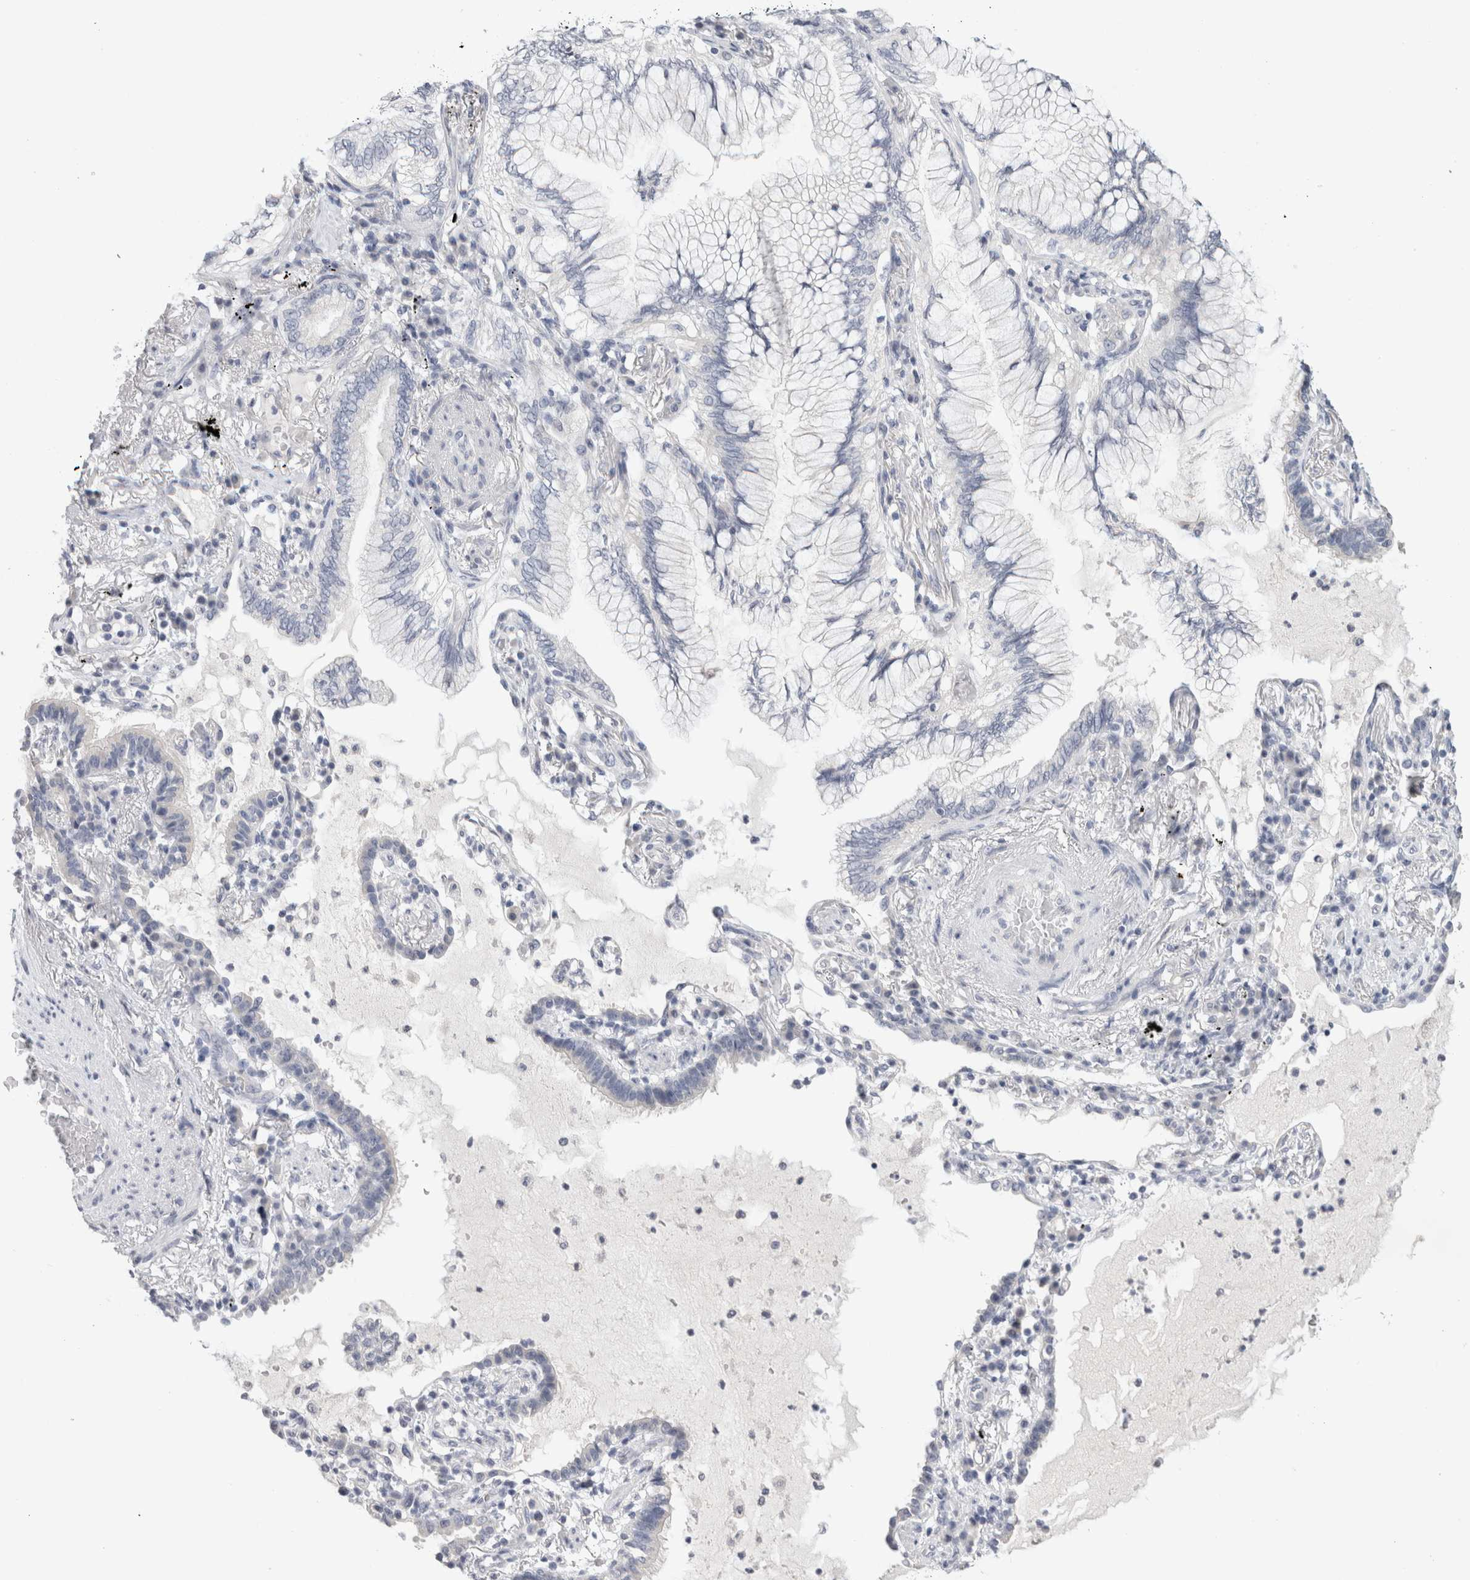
{"staining": {"intensity": "negative", "quantity": "none", "location": "none"}, "tissue": "lung cancer", "cell_type": "Tumor cells", "image_type": "cancer", "snomed": [{"axis": "morphology", "description": "Adenocarcinoma, NOS"}, {"axis": "topography", "description": "Lung"}], "caption": "Immunohistochemistry (IHC) of lung cancer exhibits no expression in tumor cells.", "gene": "TONSL", "patient": {"sex": "female", "age": 70}}